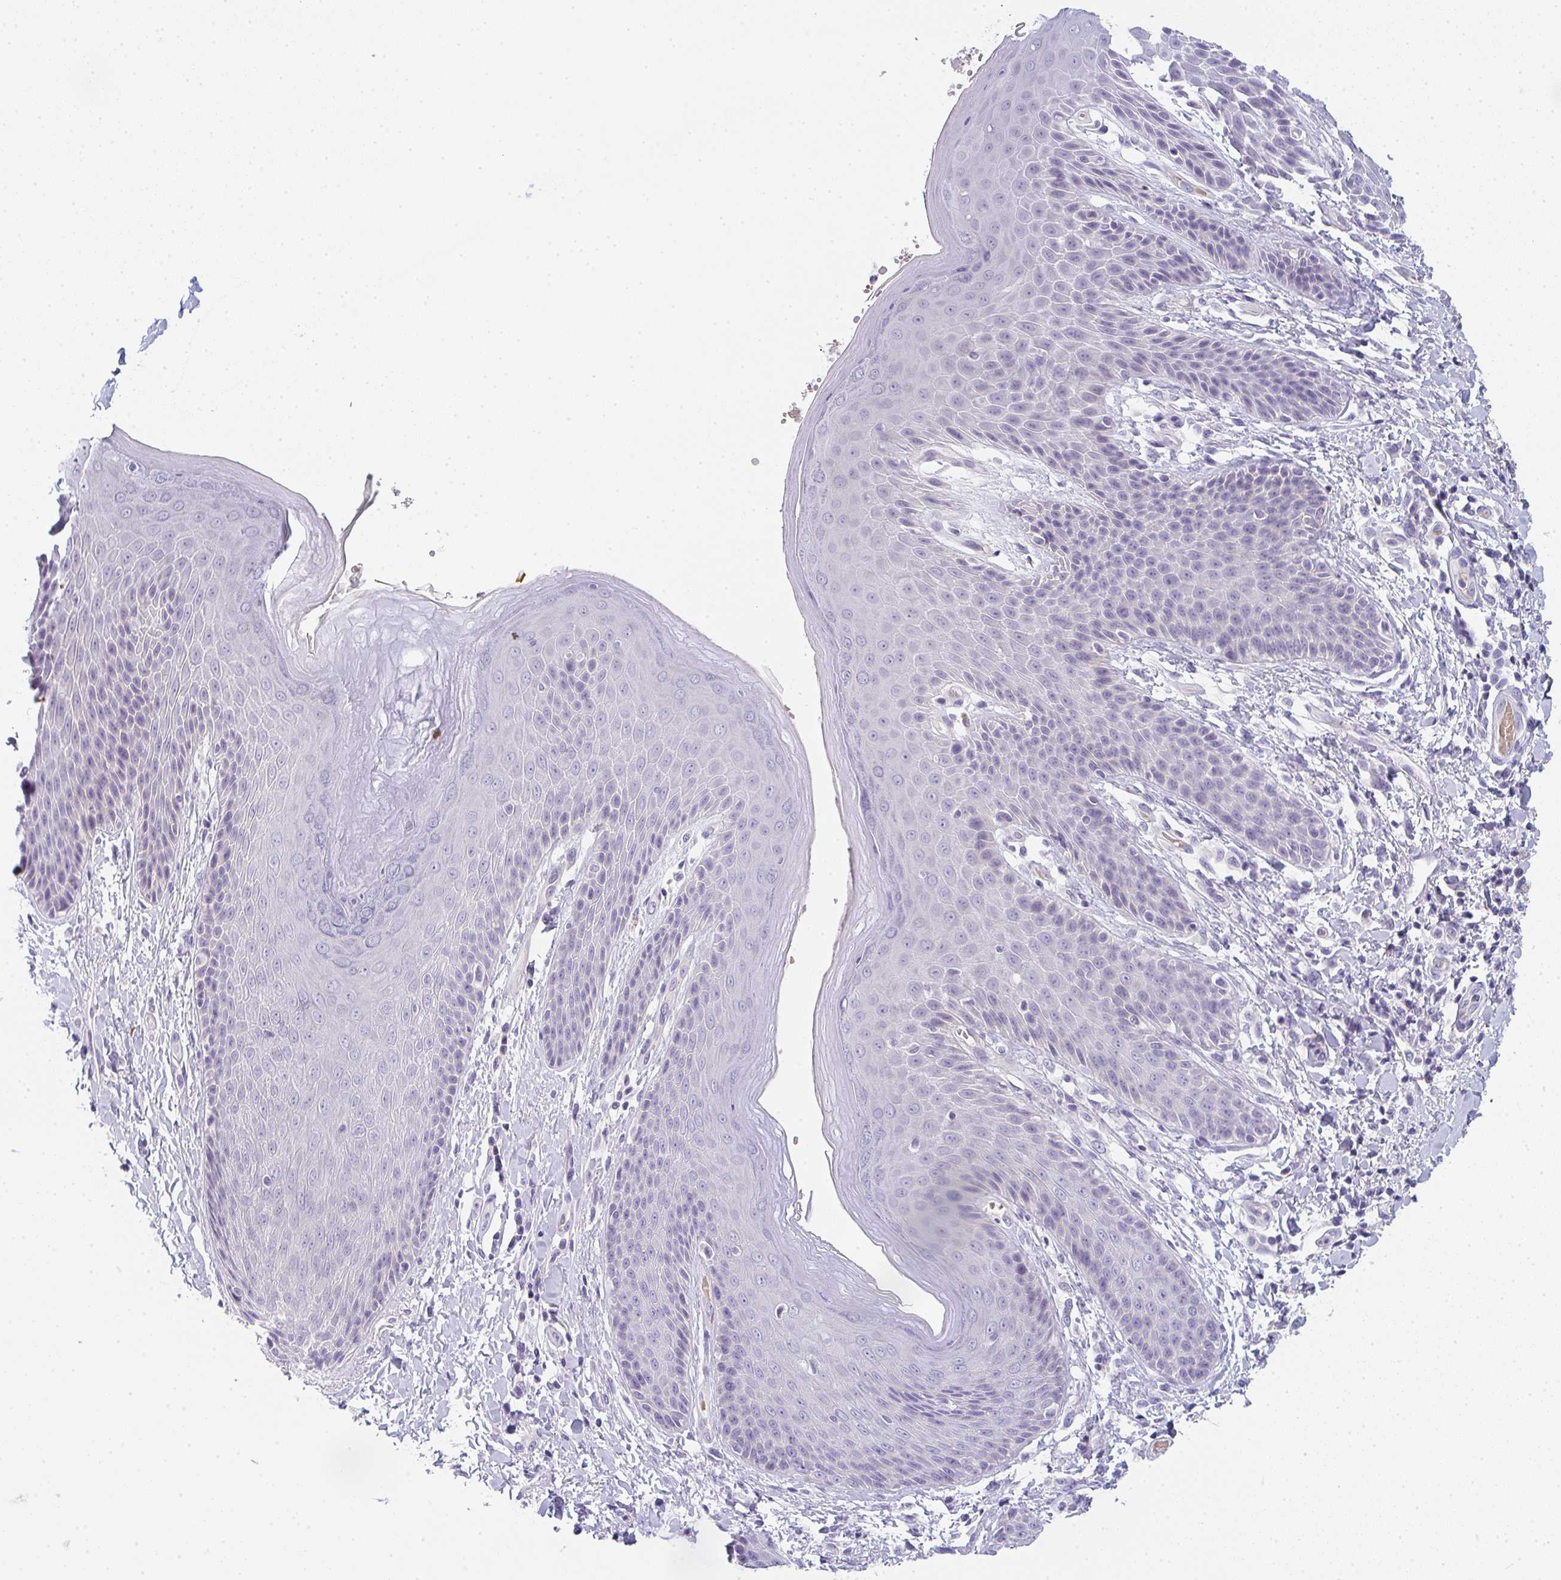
{"staining": {"intensity": "weak", "quantity": "<25%", "location": "cytoplasmic/membranous"}, "tissue": "skin", "cell_type": "Epidermal cells", "image_type": "normal", "snomed": [{"axis": "morphology", "description": "Normal tissue, NOS"}, {"axis": "topography", "description": "Anal"}, {"axis": "topography", "description": "Peripheral nerve tissue"}], "caption": "High magnification brightfield microscopy of benign skin stained with DAB (brown) and counterstained with hematoxylin (blue): epidermal cells show no significant positivity.", "gene": "CACNA1S", "patient": {"sex": "male", "age": 51}}